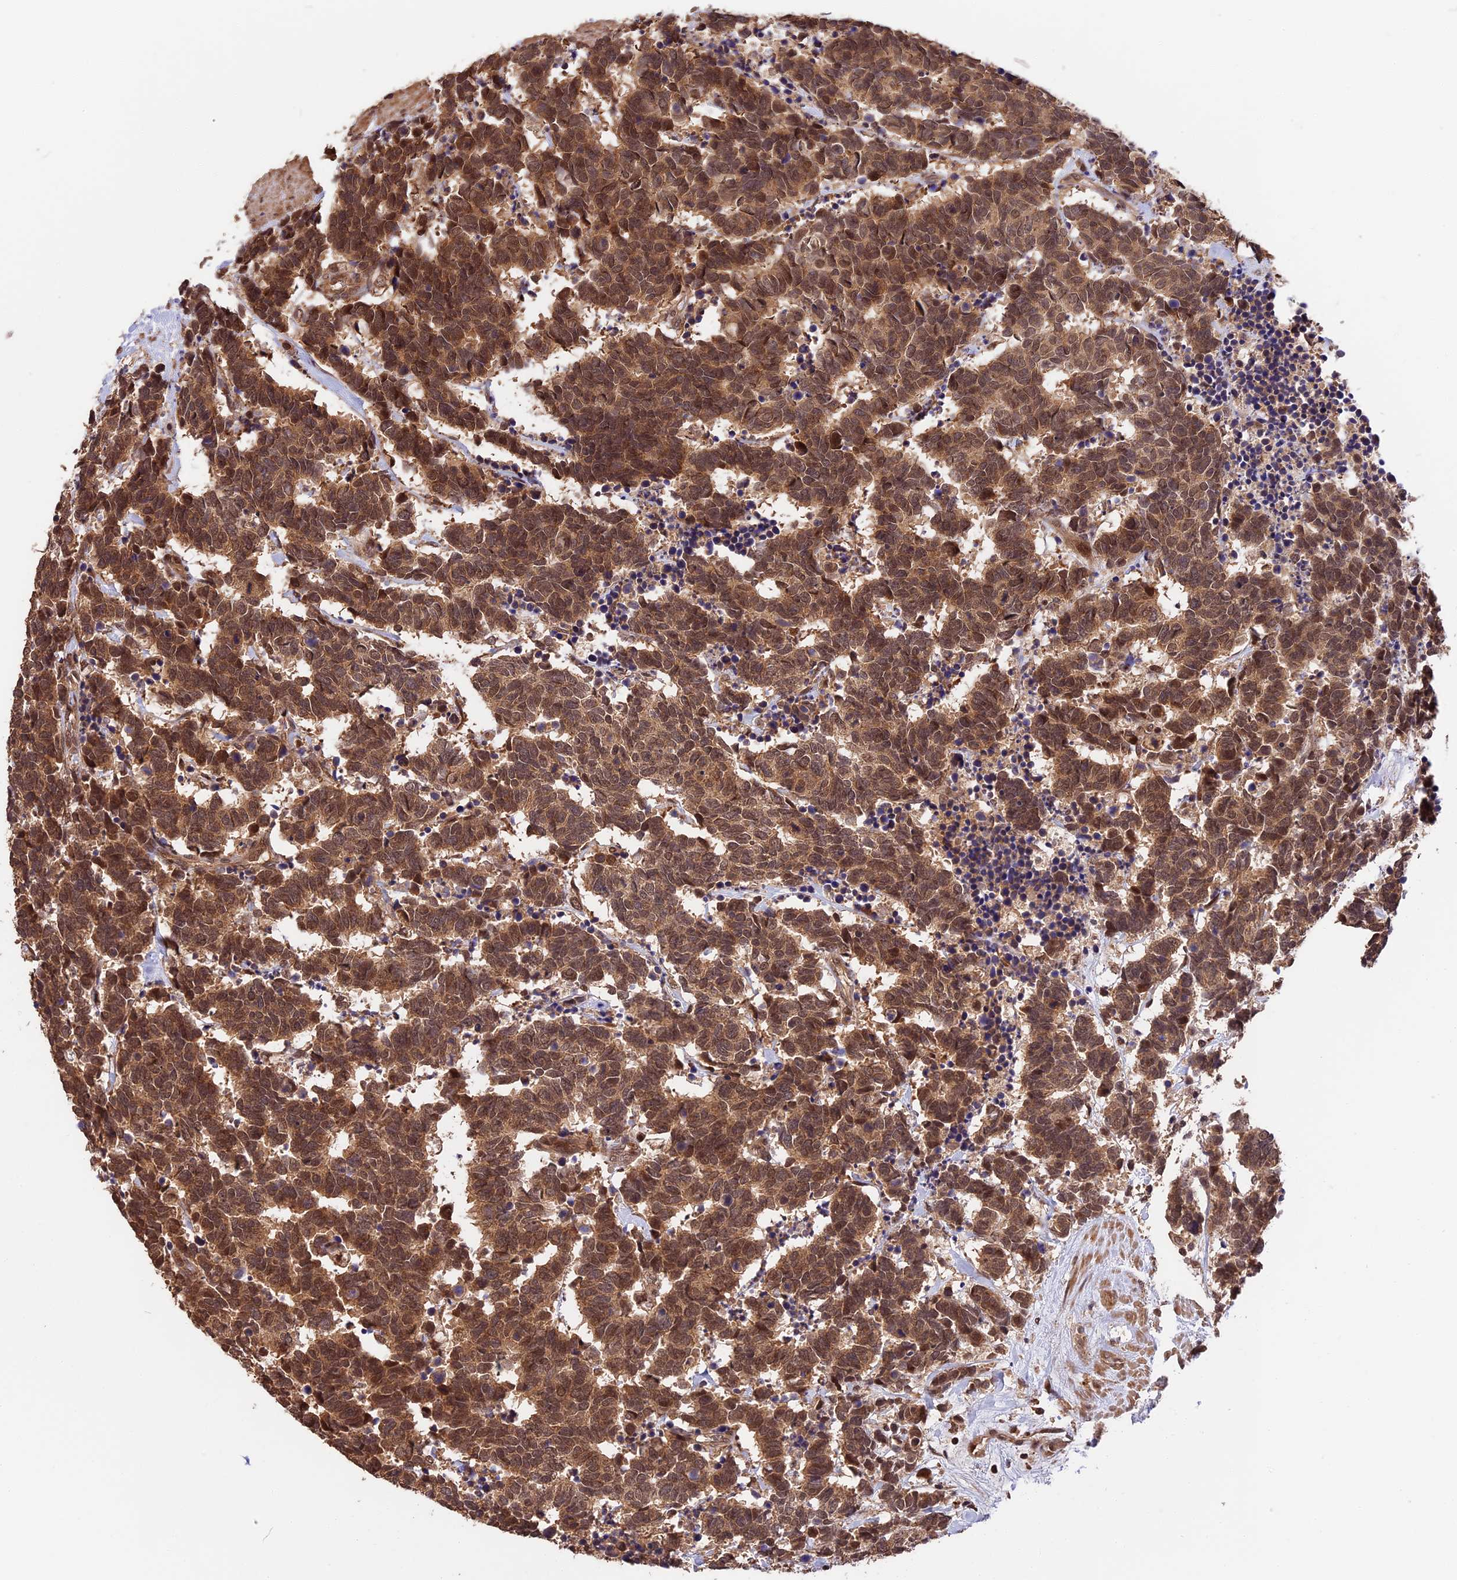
{"staining": {"intensity": "moderate", "quantity": ">75%", "location": "cytoplasmic/membranous,nuclear"}, "tissue": "carcinoid", "cell_type": "Tumor cells", "image_type": "cancer", "snomed": [{"axis": "morphology", "description": "Carcinoma, NOS"}, {"axis": "morphology", "description": "Carcinoid, malignant, NOS"}, {"axis": "topography", "description": "Urinary bladder"}], "caption": "Immunohistochemistry (IHC) (DAB (3,3'-diaminobenzidine)) staining of carcinoid shows moderate cytoplasmic/membranous and nuclear protein expression in about >75% of tumor cells. (DAB (3,3'-diaminobenzidine) IHC with brightfield microscopy, high magnification).", "gene": "ESCO1", "patient": {"sex": "male", "age": 57}}